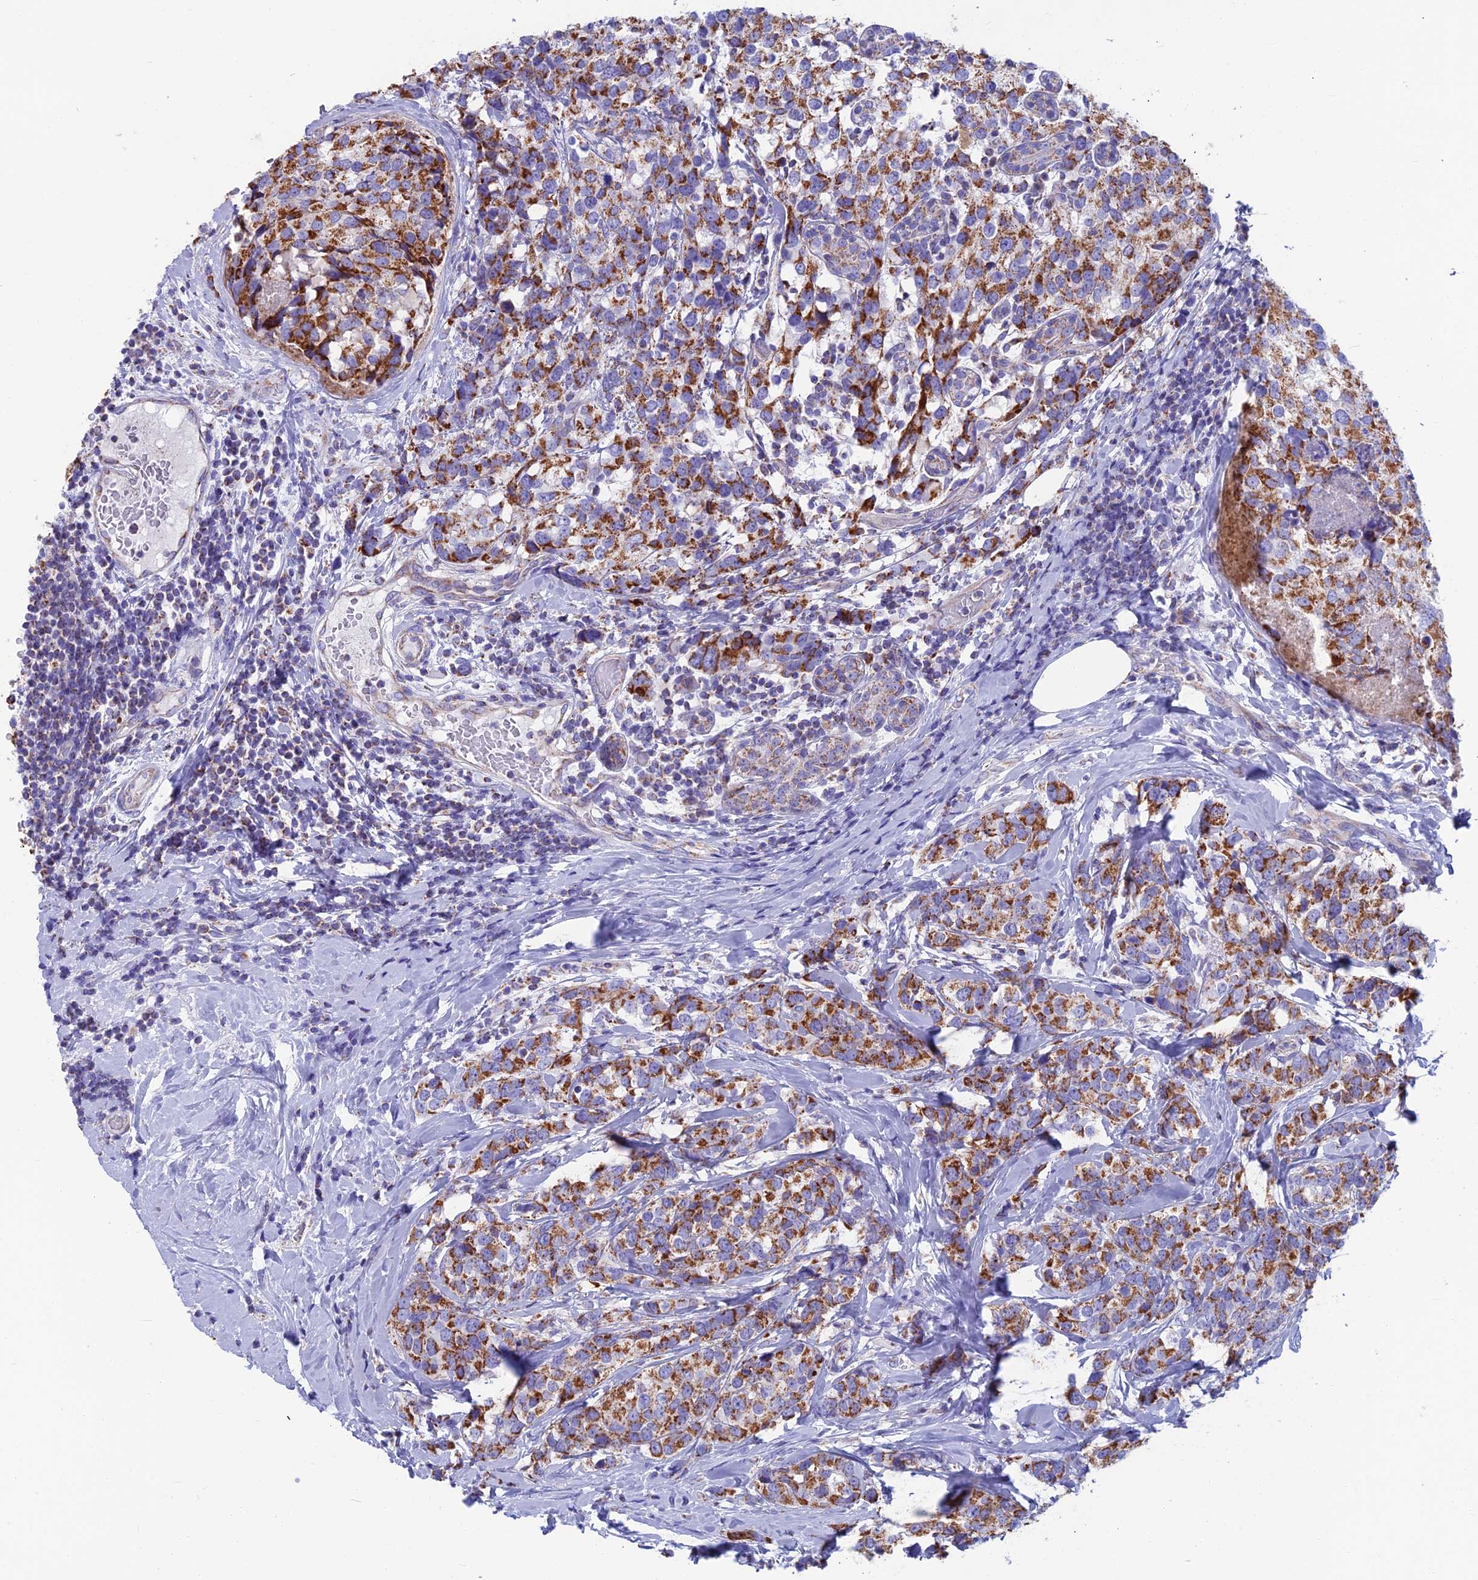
{"staining": {"intensity": "moderate", "quantity": ">75%", "location": "cytoplasmic/membranous"}, "tissue": "breast cancer", "cell_type": "Tumor cells", "image_type": "cancer", "snomed": [{"axis": "morphology", "description": "Lobular carcinoma"}, {"axis": "topography", "description": "Breast"}], "caption": "Immunohistochemistry (IHC) image of human breast cancer stained for a protein (brown), which displays medium levels of moderate cytoplasmic/membranous expression in approximately >75% of tumor cells.", "gene": "CS", "patient": {"sex": "female", "age": 59}}